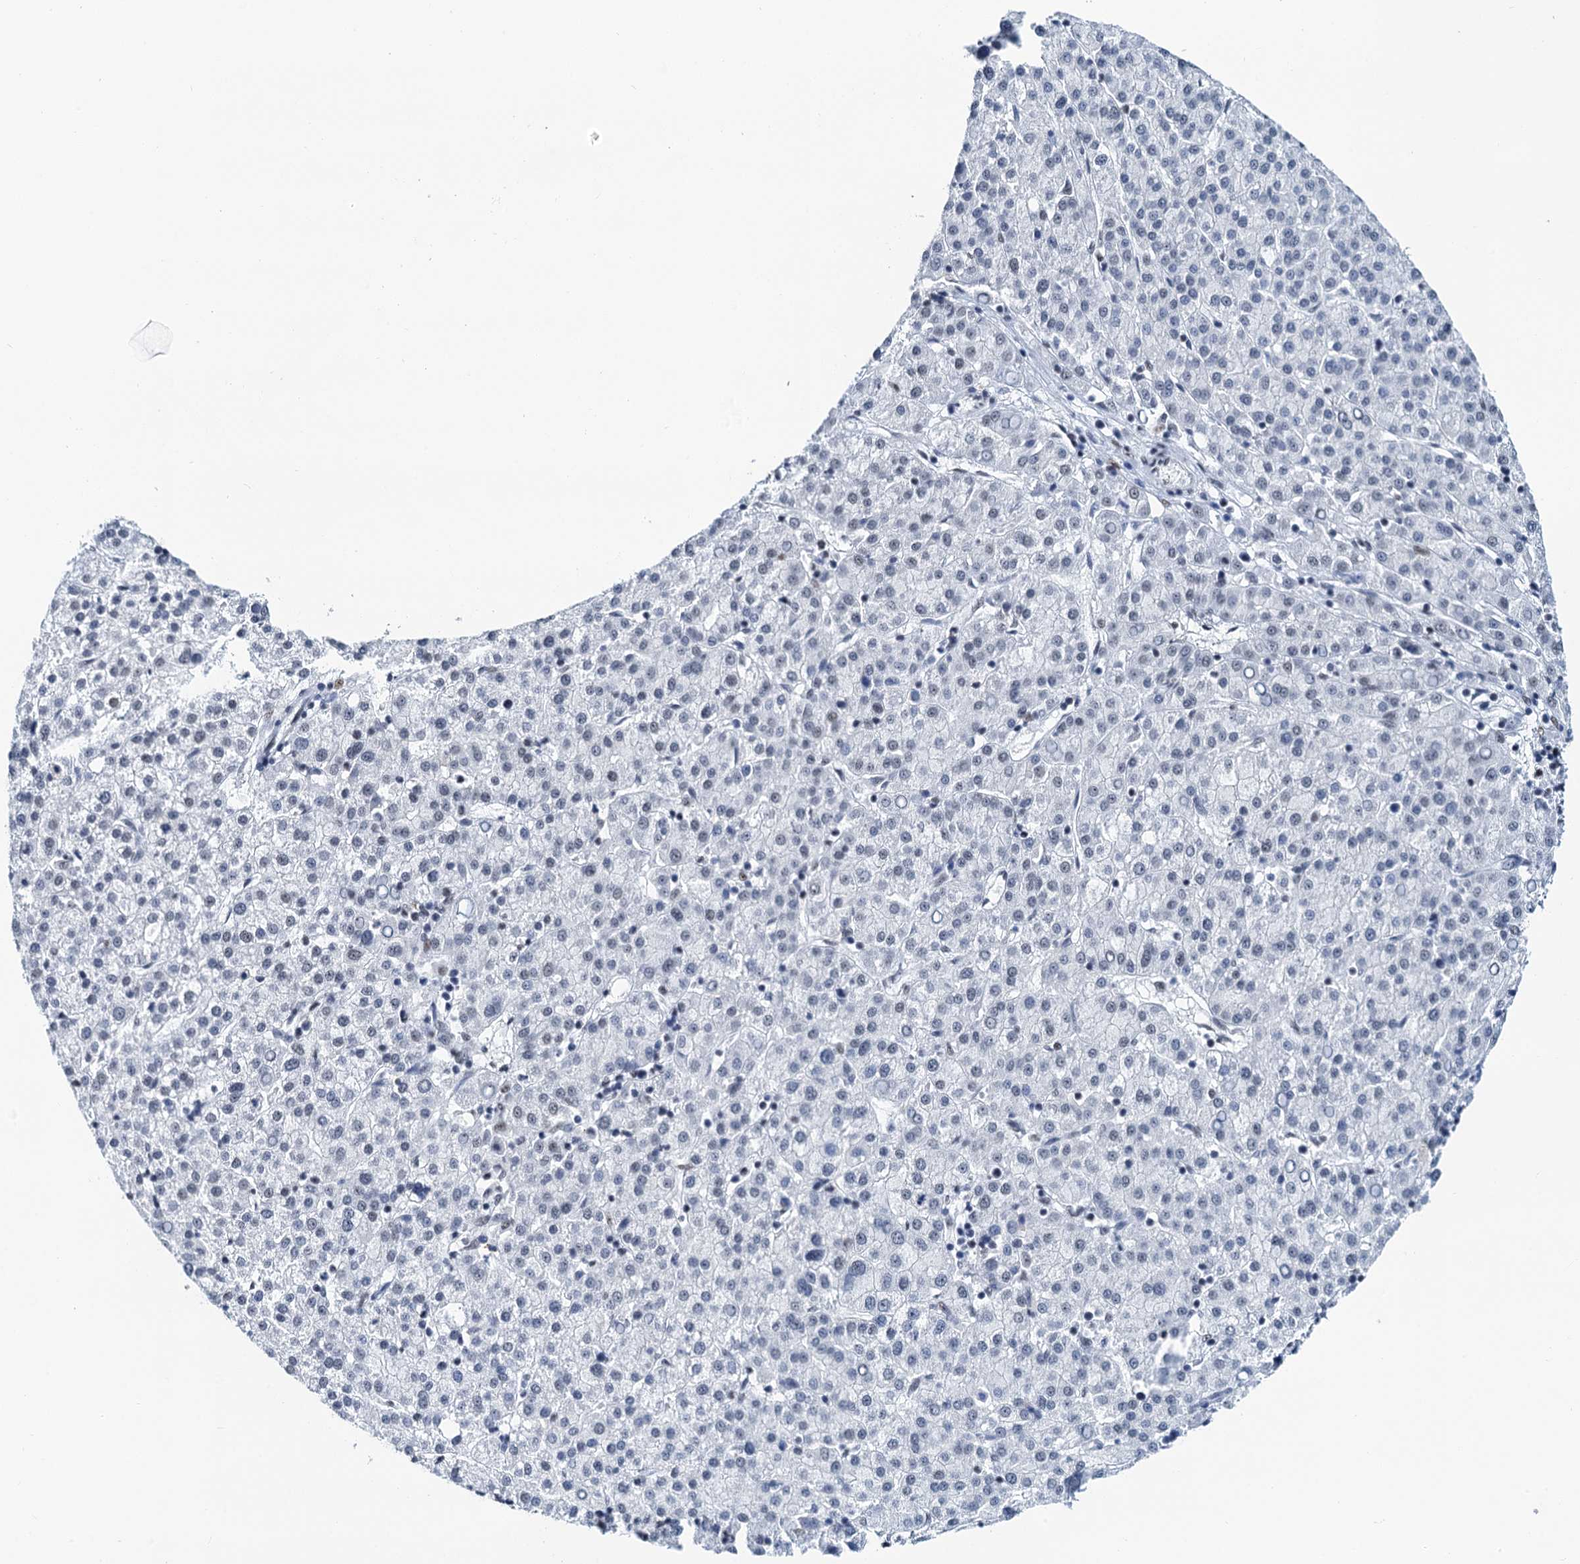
{"staining": {"intensity": "moderate", "quantity": "25%-75%", "location": "nuclear"}, "tissue": "liver cancer", "cell_type": "Tumor cells", "image_type": "cancer", "snomed": [{"axis": "morphology", "description": "Carcinoma, Hepatocellular, NOS"}, {"axis": "topography", "description": "Liver"}], "caption": "Protein expression analysis of human liver hepatocellular carcinoma reveals moderate nuclear positivity in about 25%-75% of tumor cells.", "gene": "SLTM", "patient": {"sex": "female", "age": 58}}